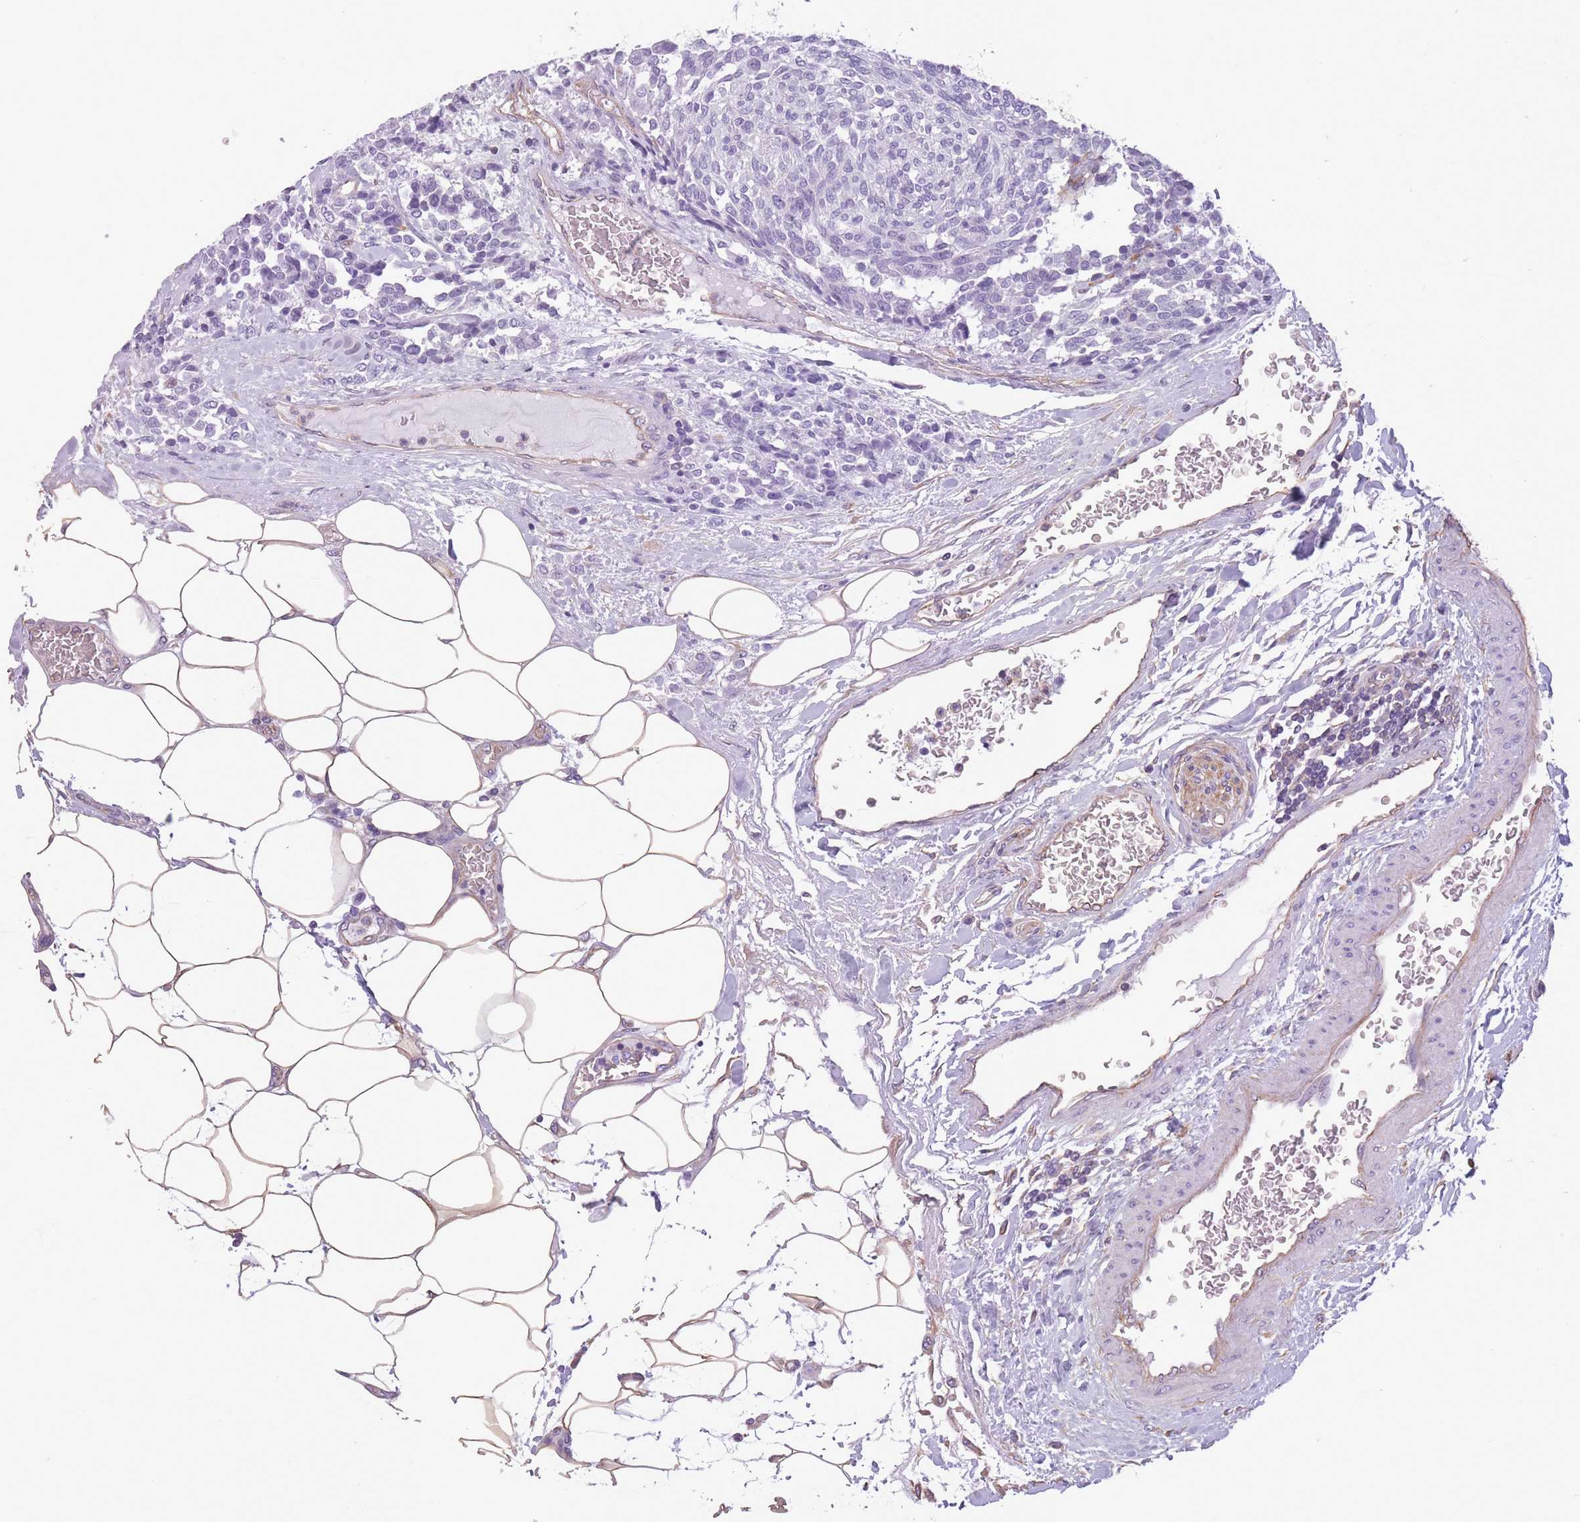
{"staining": {"intensity": "negative", "quantity": "none", "location": "none"}, "tissue": "carcinoid", "cell_type": "Tumor cells", "image_type": "cancer", "snomed": [{"axis": "morphology", "description": "Carcinoid, malignant, NOS"}, {"axis": "topography", "description": "Pancreas"}], "caption": "Immunohistochemistry micrograph of carcinoid stained for a protein (brown), which displays no expression in tumor cells. Nuclei are stained in blue.", "gene": "ADD1", "patient": {"sex": "female", "age": 54}}